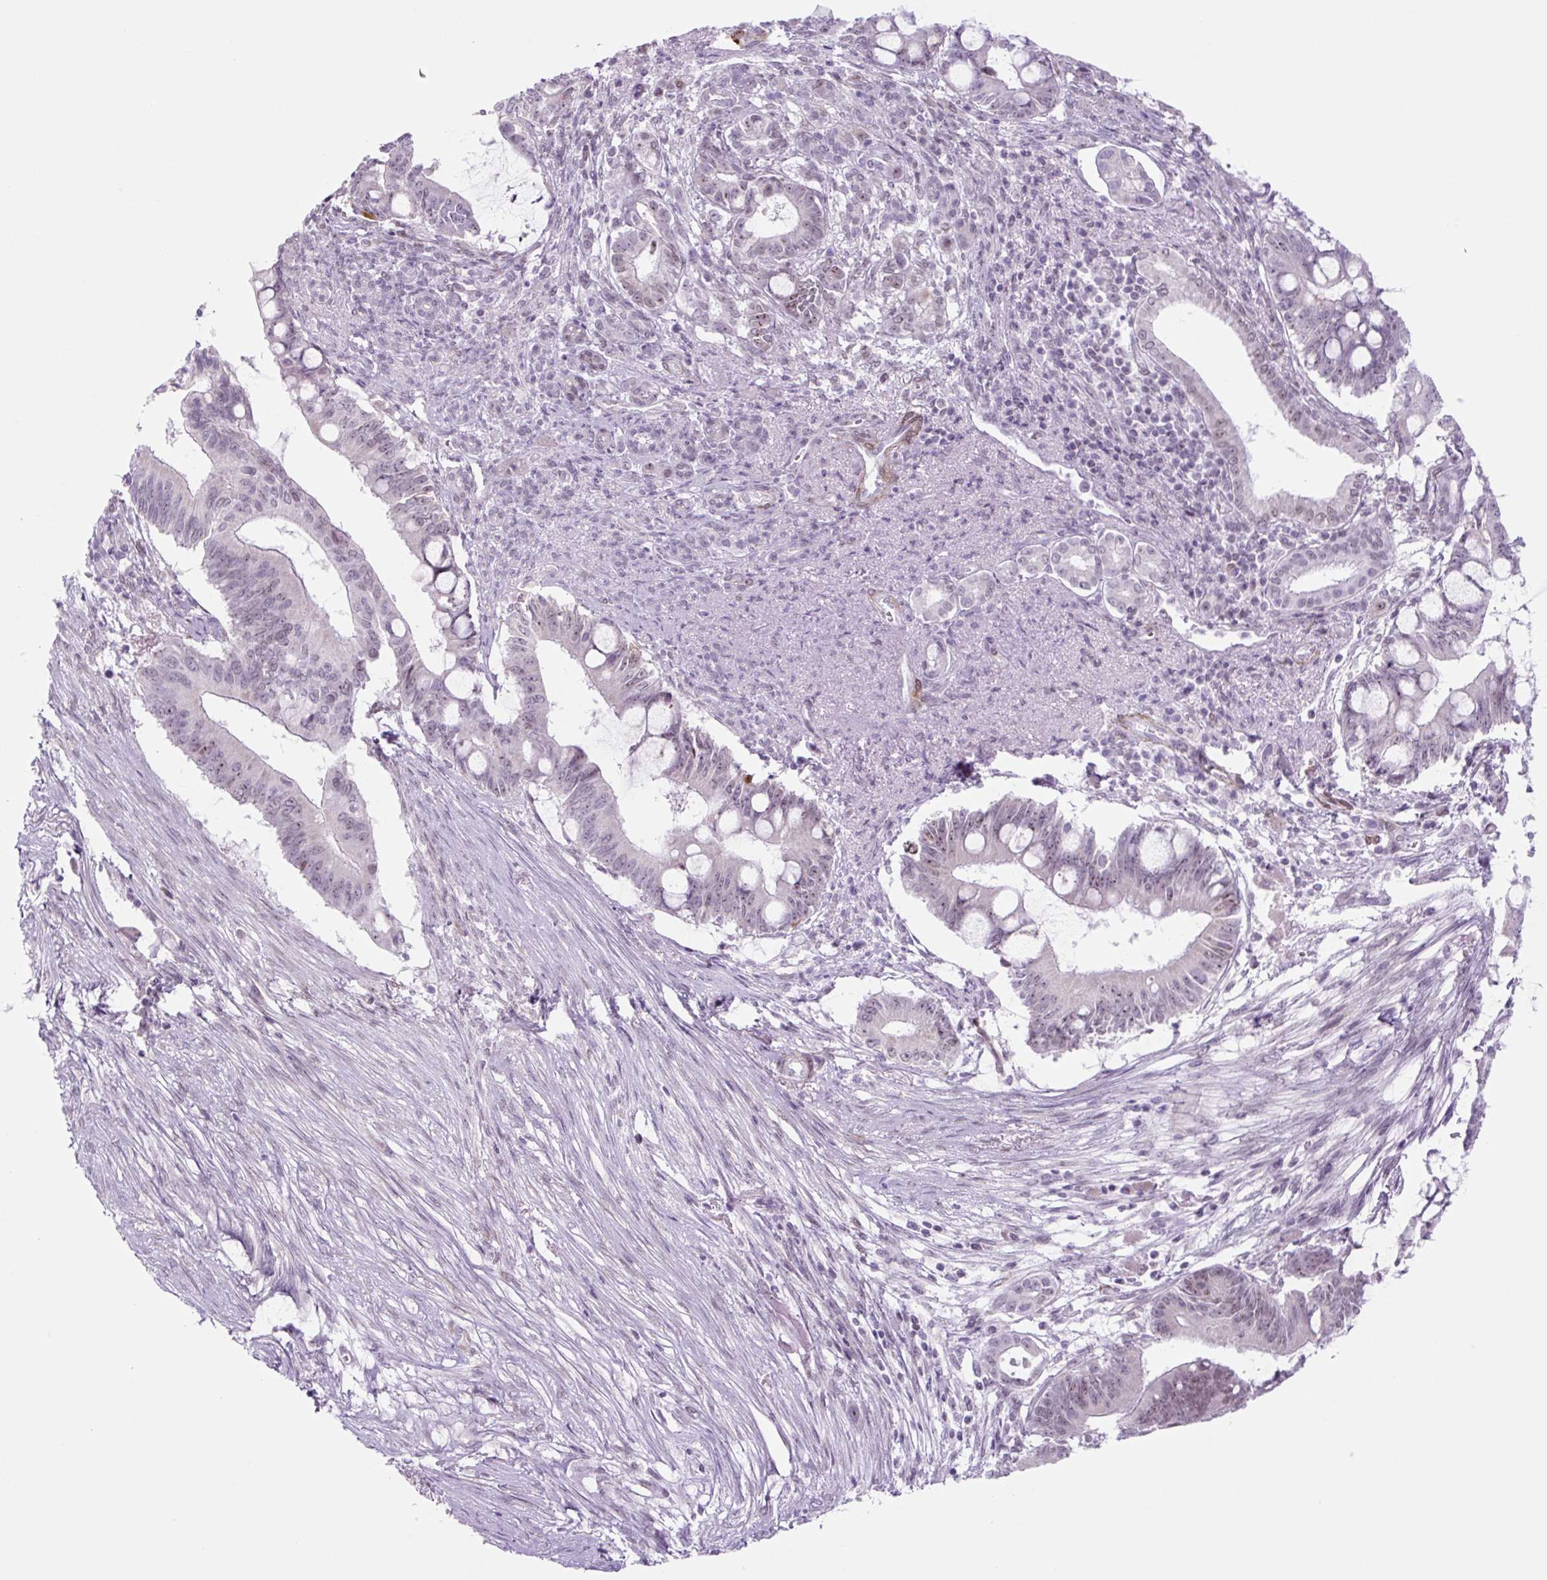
{"staining": {"intensity": "weak", "quantity": "25%-75%", "location": "nuclear"}, "tissue": "pancreatic cancer", "cell_type": "Tumor cells", "image_type": "cancer", "snomed": [{"axis": "morphology", "description": "Adenocarcinoma, NOS"}, {"axis": "topography", "description": "Pancreas"}], "caption": "The photomicrograph displays staining of pancreatic cancer (adenocarcinoma), revealing weak nuclear protein positivity (brown color) within tumor cells.", "gene": "RRS1", "patient": {"sex": "male", "age": 68}}